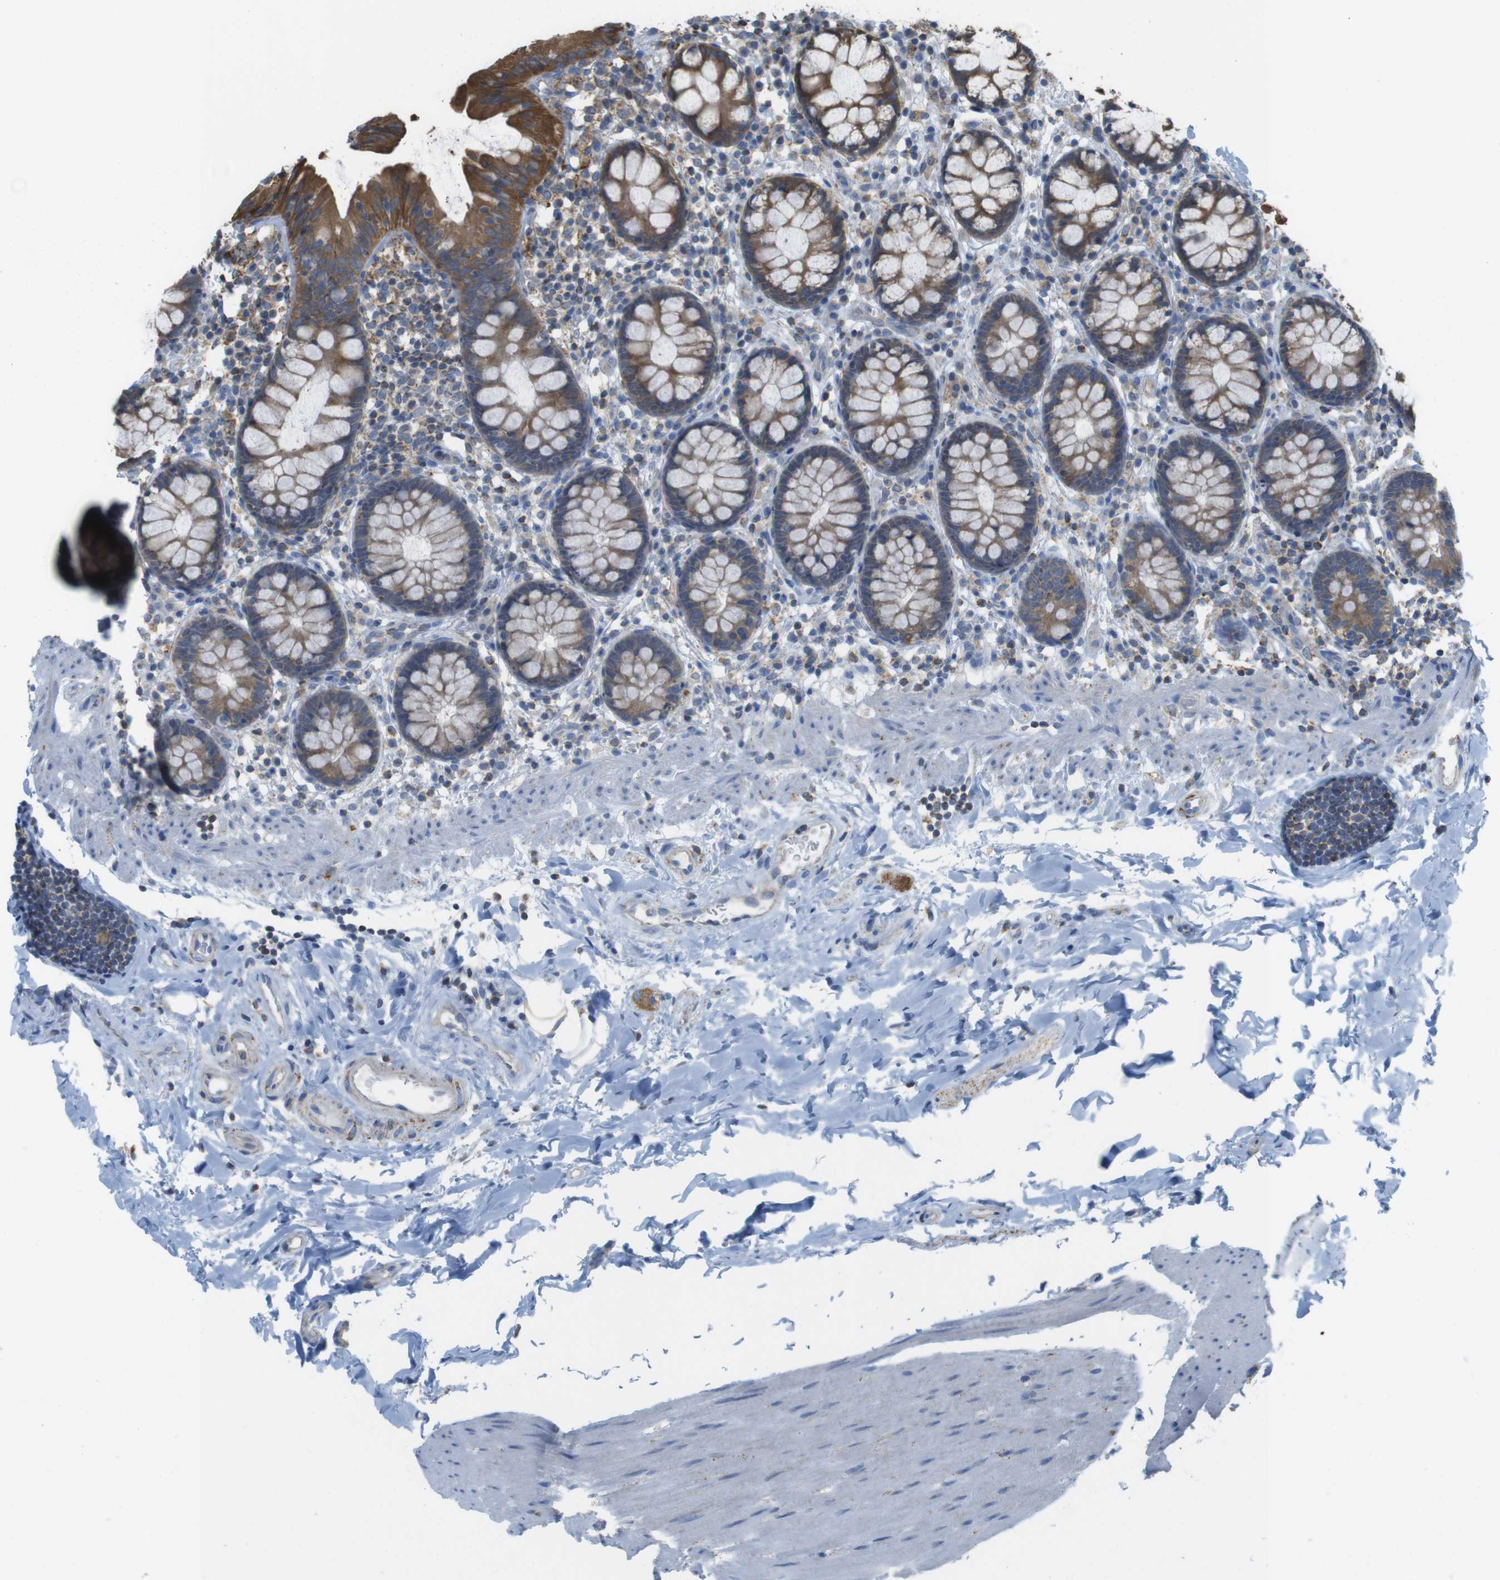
{"staining": {"intensity": "negative", "quantity": "none", "location": "none"}, "tissue": "colon", "cell_type": "Endothelial cells", "image_type": "normal", "snomed": [{"axis": "morphology", "description": "Normal tissue, NOS"}, {"axis": "topography", "description": "Colon"}], "caption": "Immunohistochemistry (IHC) of unremarkable colon exhibits no expression in endothelial cells. (Immunohistochemistry (IHC), brightfield microscopy, high magnification).", "gene": "GRIK1", "patient": {"sex": "female", "age": 80}}